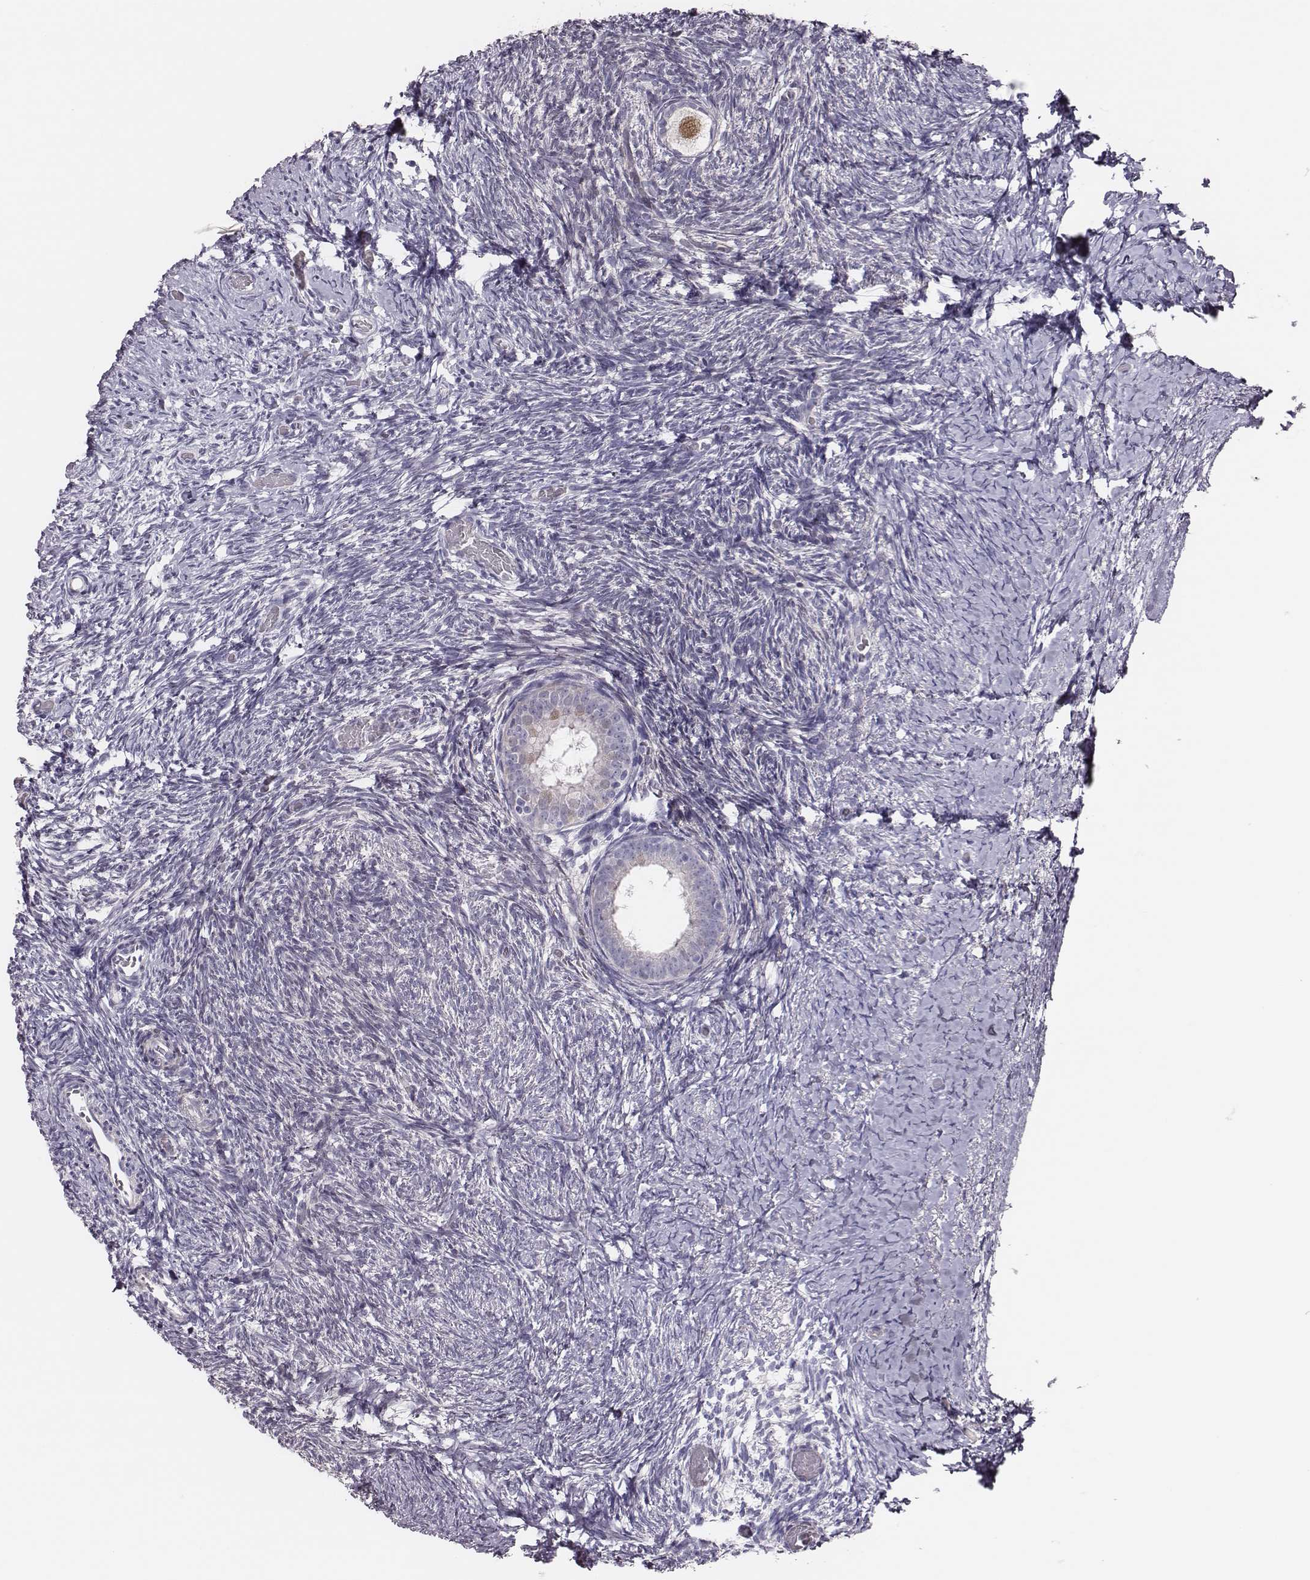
{"staining": {"intensity": "weak", "quantity": "<25%", "location": "cytoplasmic/membranous"}, "tissue": "ovary", "cell_type": "Follicle cells", "image_type": "normal", "snomed": [{"axis": "morphology", "description": "Normal tissue, NOS"}, {"axis": "topography", "description": "Ovary"}], "caption": "Immunohistochemical staining of unremarkable ovary exhibits no significant positivity in follicle cells. (DAB (3,3'-diaminobenzidine) IHC visualized using brightfield microscopy, high magnification).", "gene": "SCML2", "patient": {"sex": "female", "age": 39}}